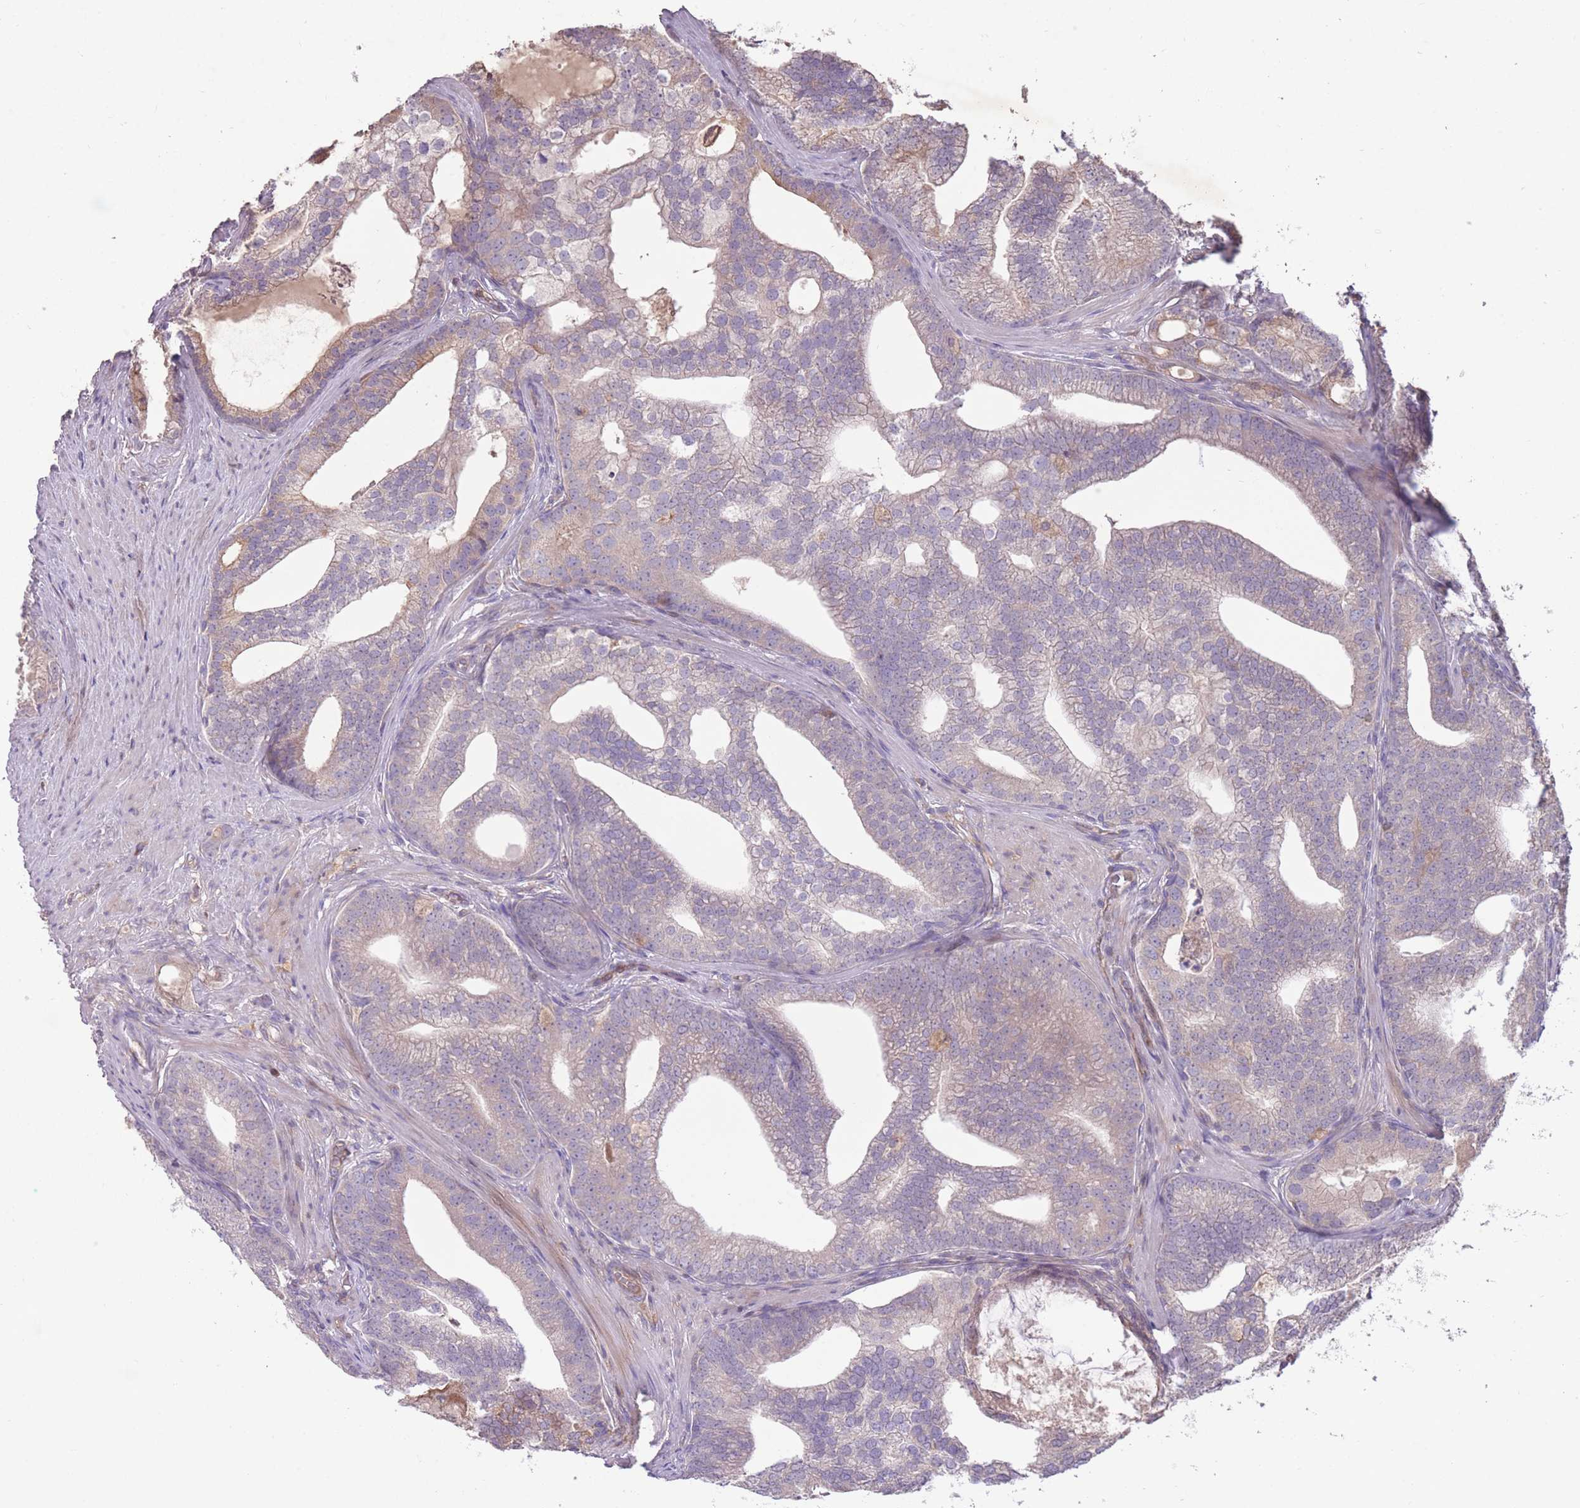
{"staining": {"intensity": "moderate", "quantity": "<25%", "location": "cytoplasmic/membranous"}, "tissue": "prostate cancer", "cell_type": "Tumor cells", "image_type": "cancer", "snomed": [{"axis": "morphology", "description": "Adenocarcinoma, Low grade"}, {"axis": "topography", "description": "Prostate"}], "caption": "Immunohistochemical staining of prostate cancer reveals moderate cytoplasmic/membranous protein positivity in about <25% of tumor cells.", "gene": "OR2V2", "patient": {"sex": "male", "age": 71}}